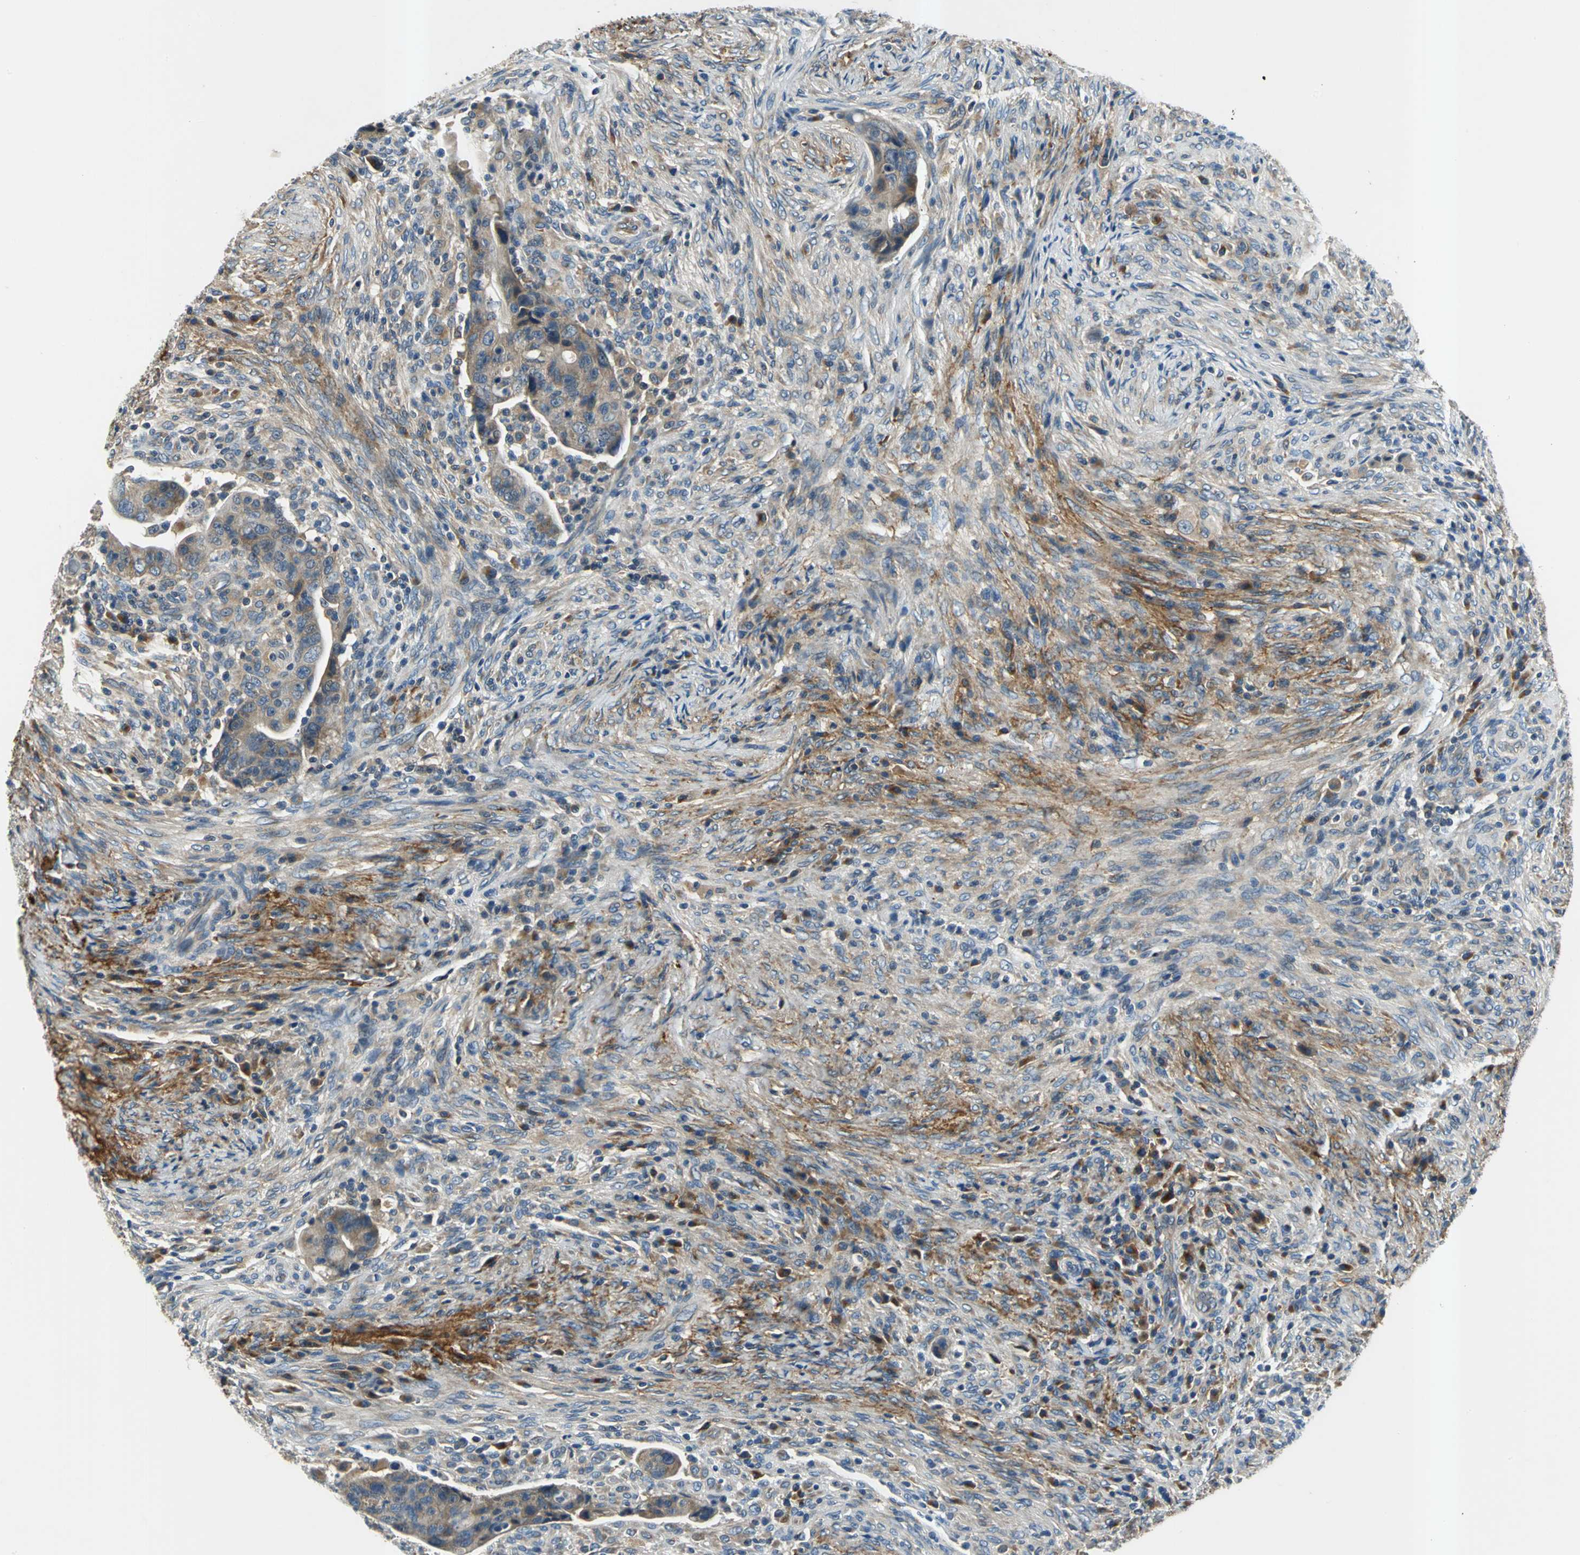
{"staining": {"intensity": "weak", "quantity": ">75%", "location": "cytoplasmic/membranous"}, "tissue": "colorectal cancer", "cell_type": "Tumor cells", "image_type": "cancer", "snomed": [{"axis": "morphology", "description": "Adenocarcinoma, NOS"}, {"axis": "topography", "description": "Rectum"}], "caption": "This photomicrograph demonstrates IHC staining of human colorectal adenocarcinoma, with low weak cytoplasmic/membranous staining in approximately >75% of tumor cells.", "gene": "SLC16A7", "patient": {"sex": "female", "age": 71}}